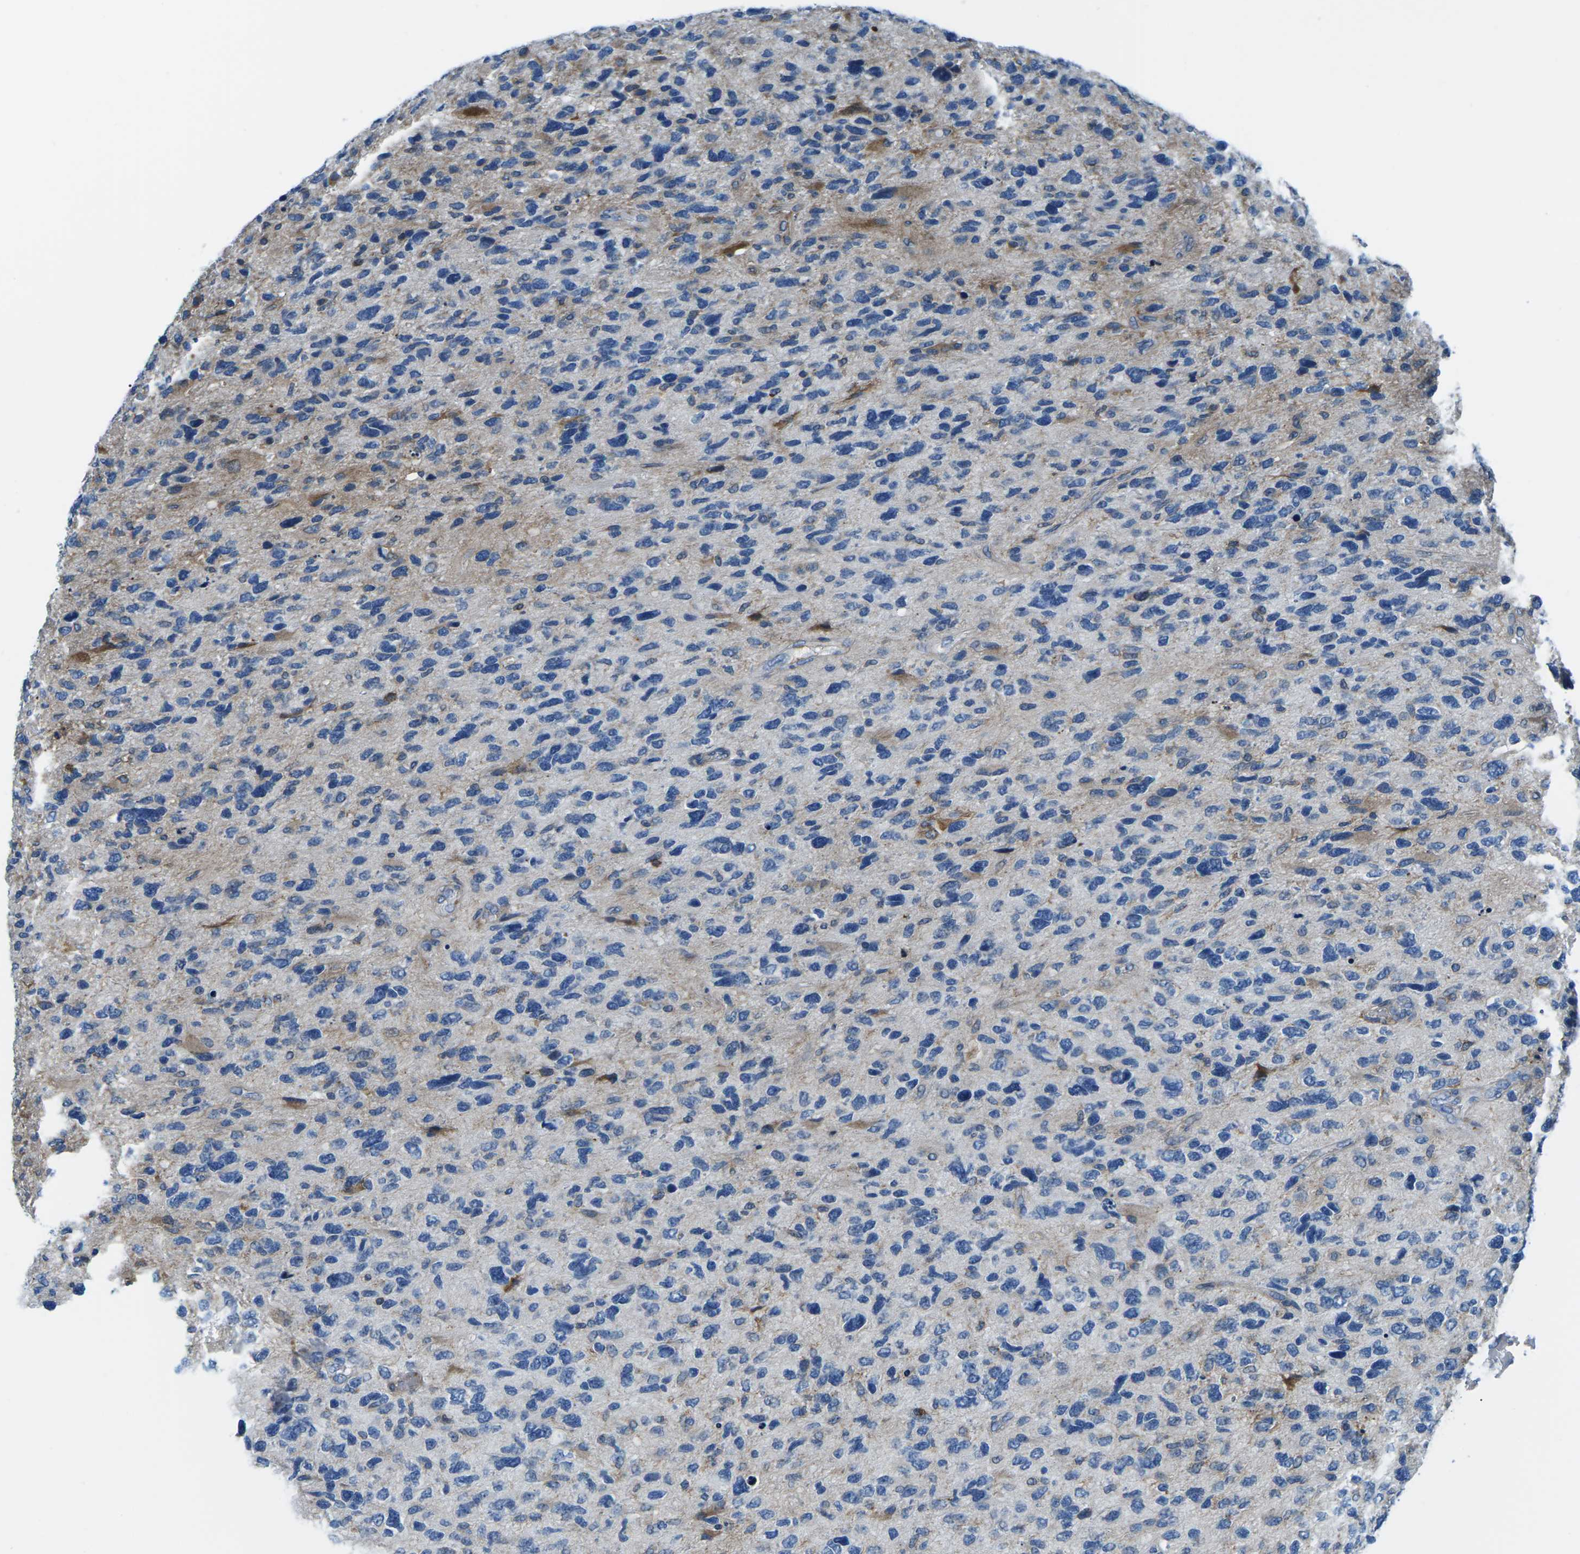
{"staining": {"intensity": "negative", "quantity": "none", "location": "none"}, "tissue": "glioma", "cell_type": "Tumor cells", "image_type": "cancer", "snomed": [{"axis": "morphology", "description": "Glioma, malignant, High grade"}, {"axis": "topography", "description": "Brain"}], "caption": "An image of malignant high-grade glioma stained for a protein displays no brown staining in tumor cells.", "gene": "SOCS4", "patient": {"sex": "female", "age": 58}}